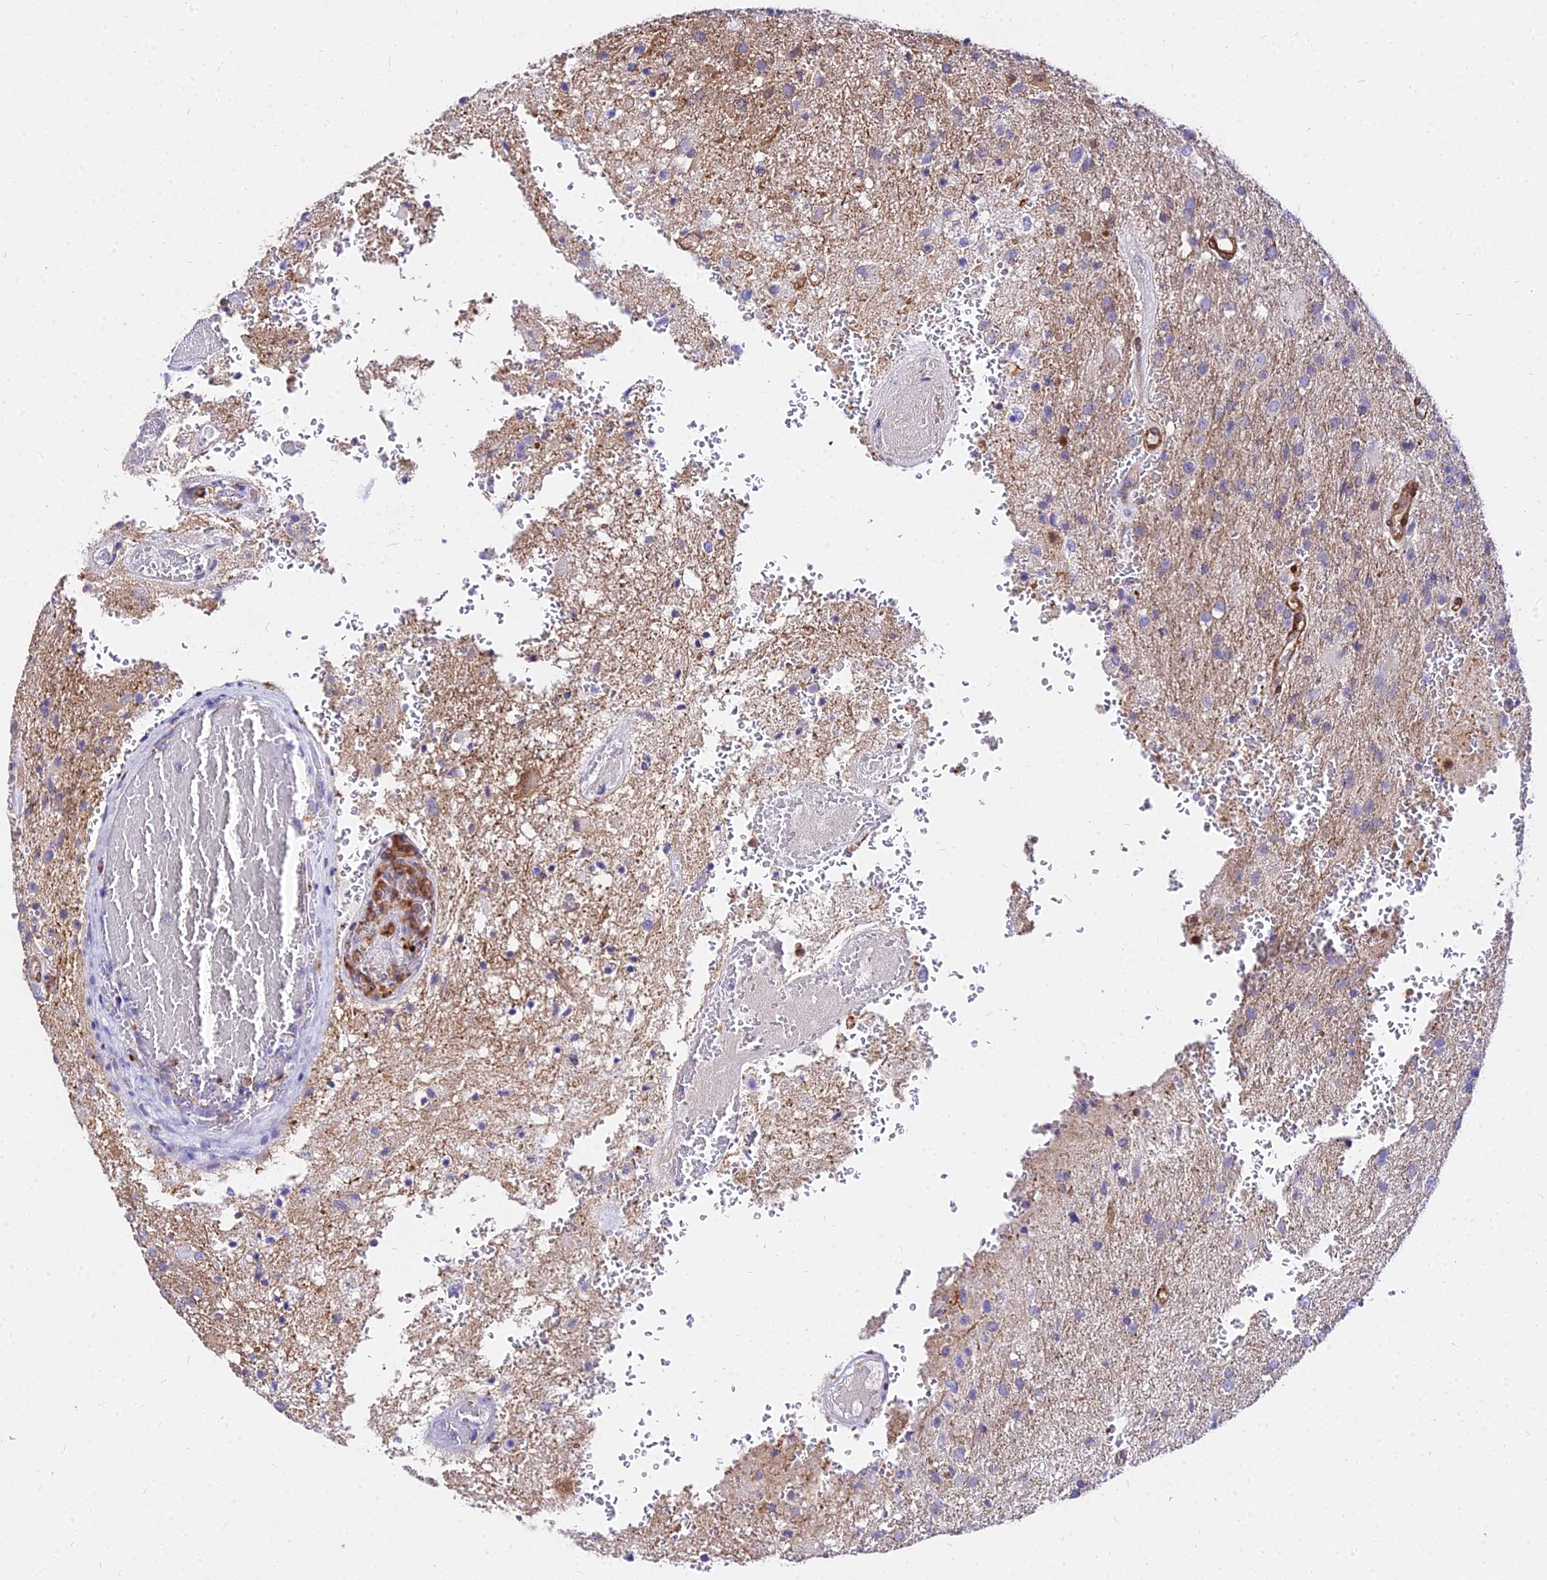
{"staining": {"intensity": "weak", "quantity": "25%-75%", "location": "cytoplasmic/membranous"}, "tissue": "glioma", "cell_type": "Tumor cells", "image_type": "cancer", "snomed": [{"axis": "morphology", "description": "Glioma, malignant, High grade"}, {"axis": "topography", "description": "Brain"}], "caption": "Immunohistochemistry staining of high-grade glioma (malignant), which shows low levels of weak cytoplasmic/membranous positivity in approximately 25%-75% of tumor cells indicating weak cytoplasmic/membranous protein expression. The staining was performed using DAB (brown) for protein detection and nuclei were counterstained in hematoxylin (blue).", "gene": "CSRP1", "patient": {"sex": "female", "age": 74}}